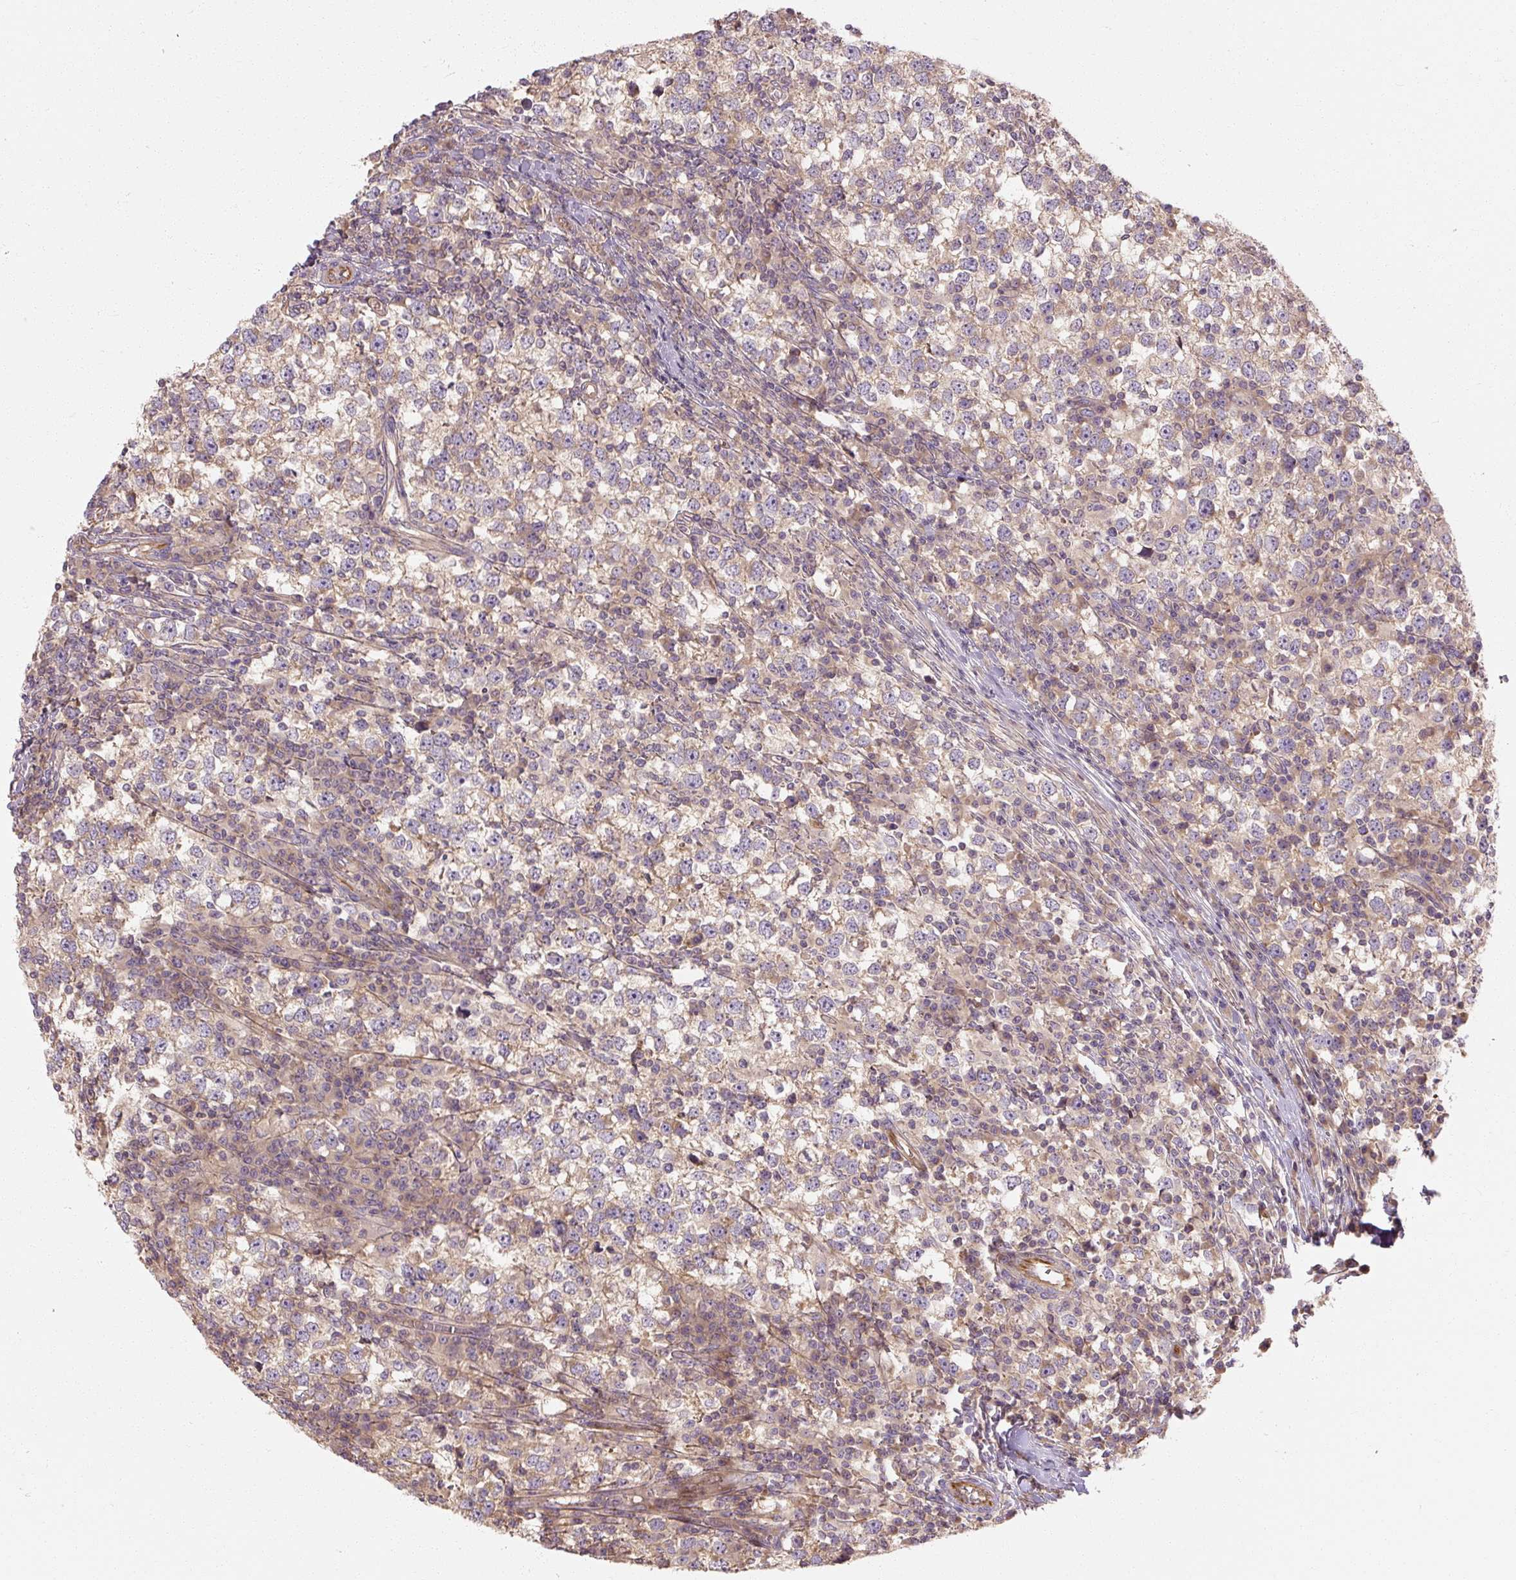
{"staining": {"intensity": "weak", "quantity": "<25%", "location": "cytoplasmic/membranous"}, "tissue": "testis cancer", "cell_type": "Tumor cells", "image_type": "cancer", "snomed": [{"axis": "morphology", "description": "Seminoma, NOS"}, {"axis": "topography", "description": "Testis"}], "caption": "Immunohistochemistry photomicrograph of testis cancer stained for a protein (brown), which demonstrates no staining in tumor cells. (Immunohistochemistry (ihc), brightfield microscopy, high magnification).", "gene": "RB1CC1", "patient": {"sex": "male", "age": 65}}